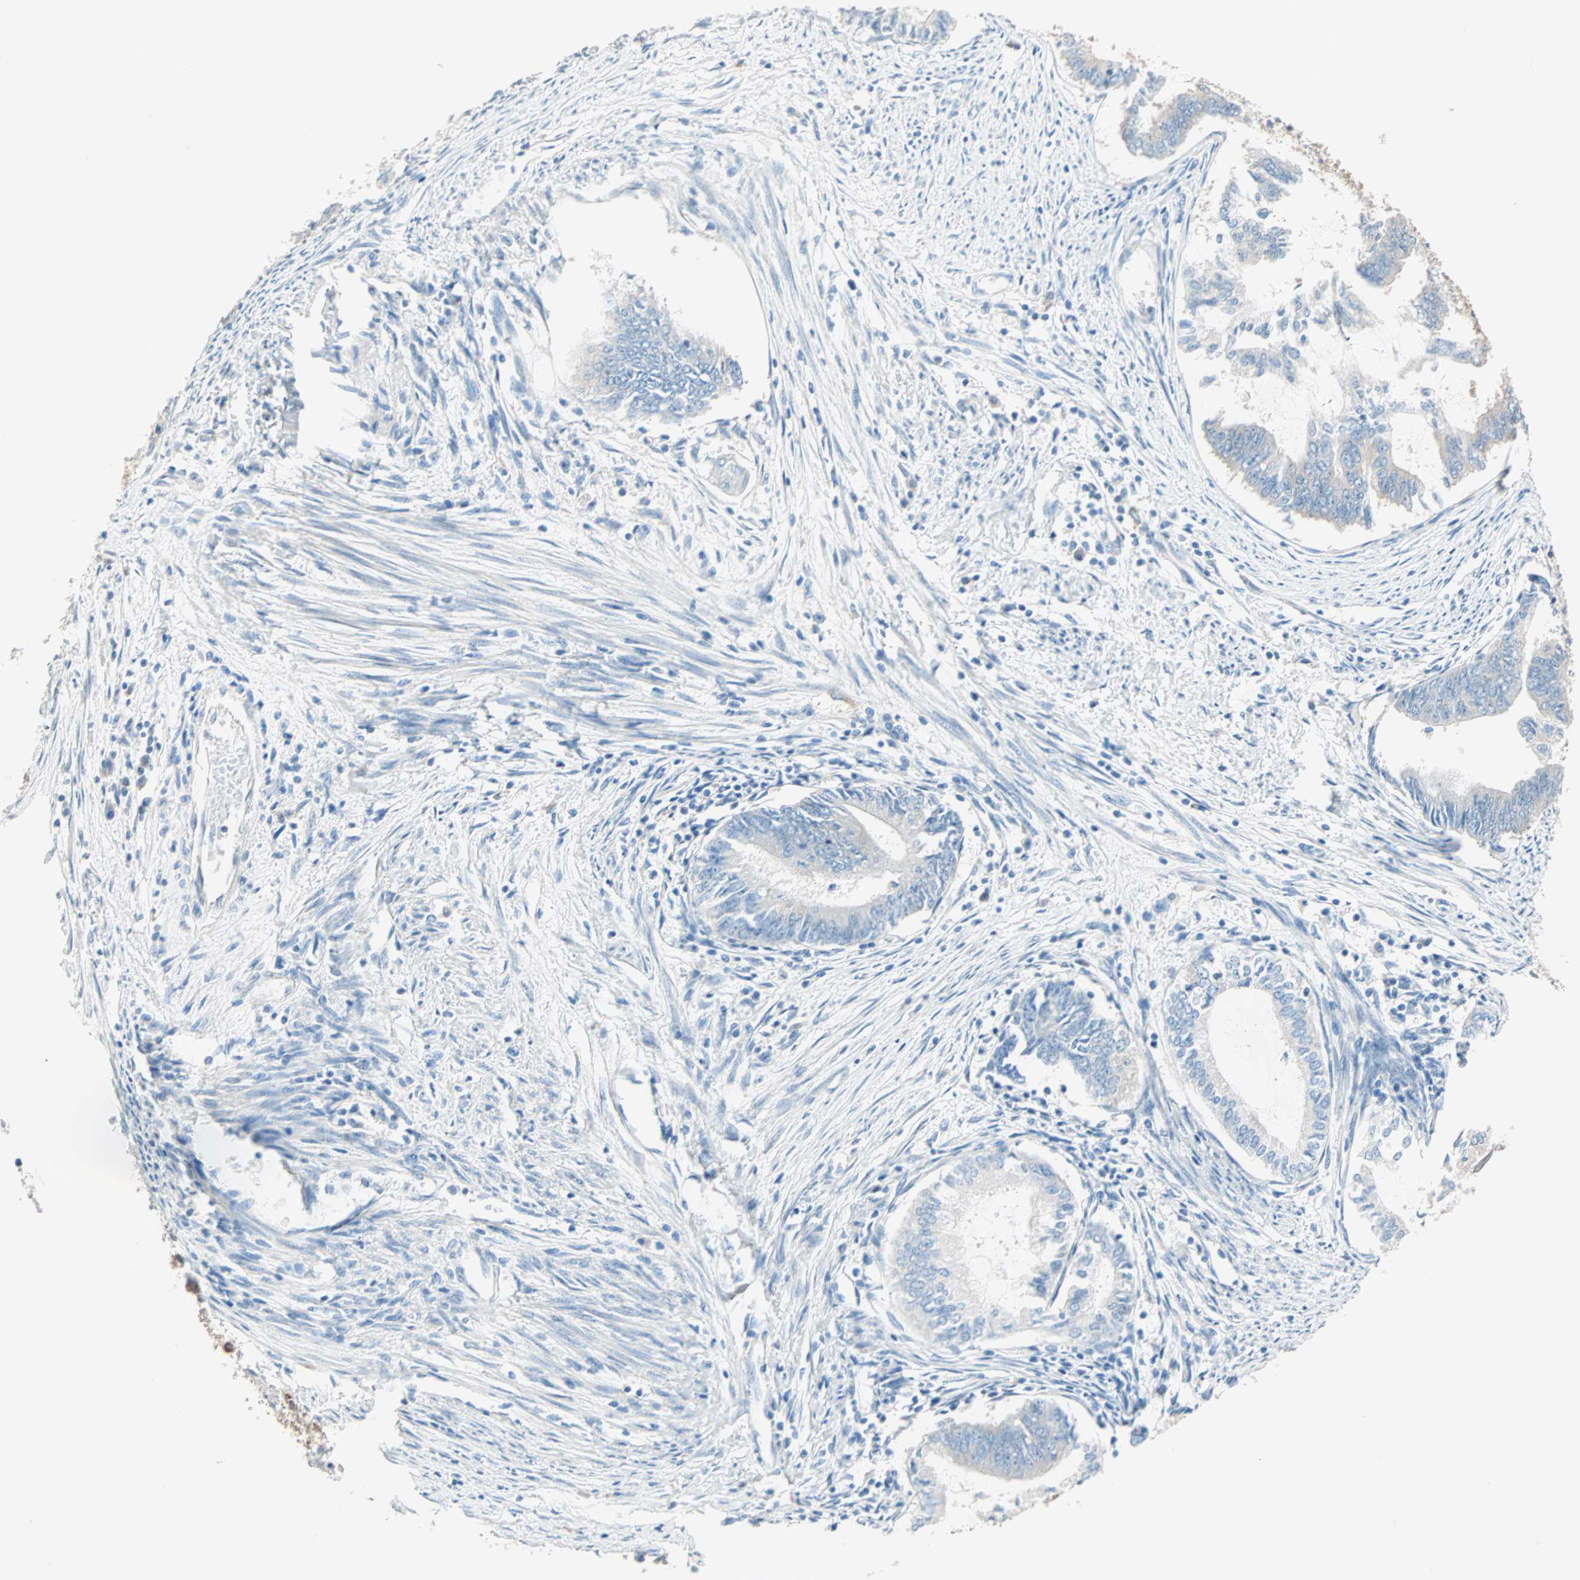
{"staining": {"intensity": "negative", "quantity": "none", "location": "none"}, "tissue": "endometrial cancer", "cell_type": "Tumor cells", "image_type": "cancer", "snomed": [{"axis": "morphology", "description": "Adenocarcinoma, NOS"}, {"axis": "topography", "description": "Endometrium"}], "caption": "Endometrial cancer (adenocarcinoma) stained for a protein using immunohistochemistry (IHC) displays no expression tumor cells.", "gene": "ATF6", "patient": {"sex": "female", "age": 86}}